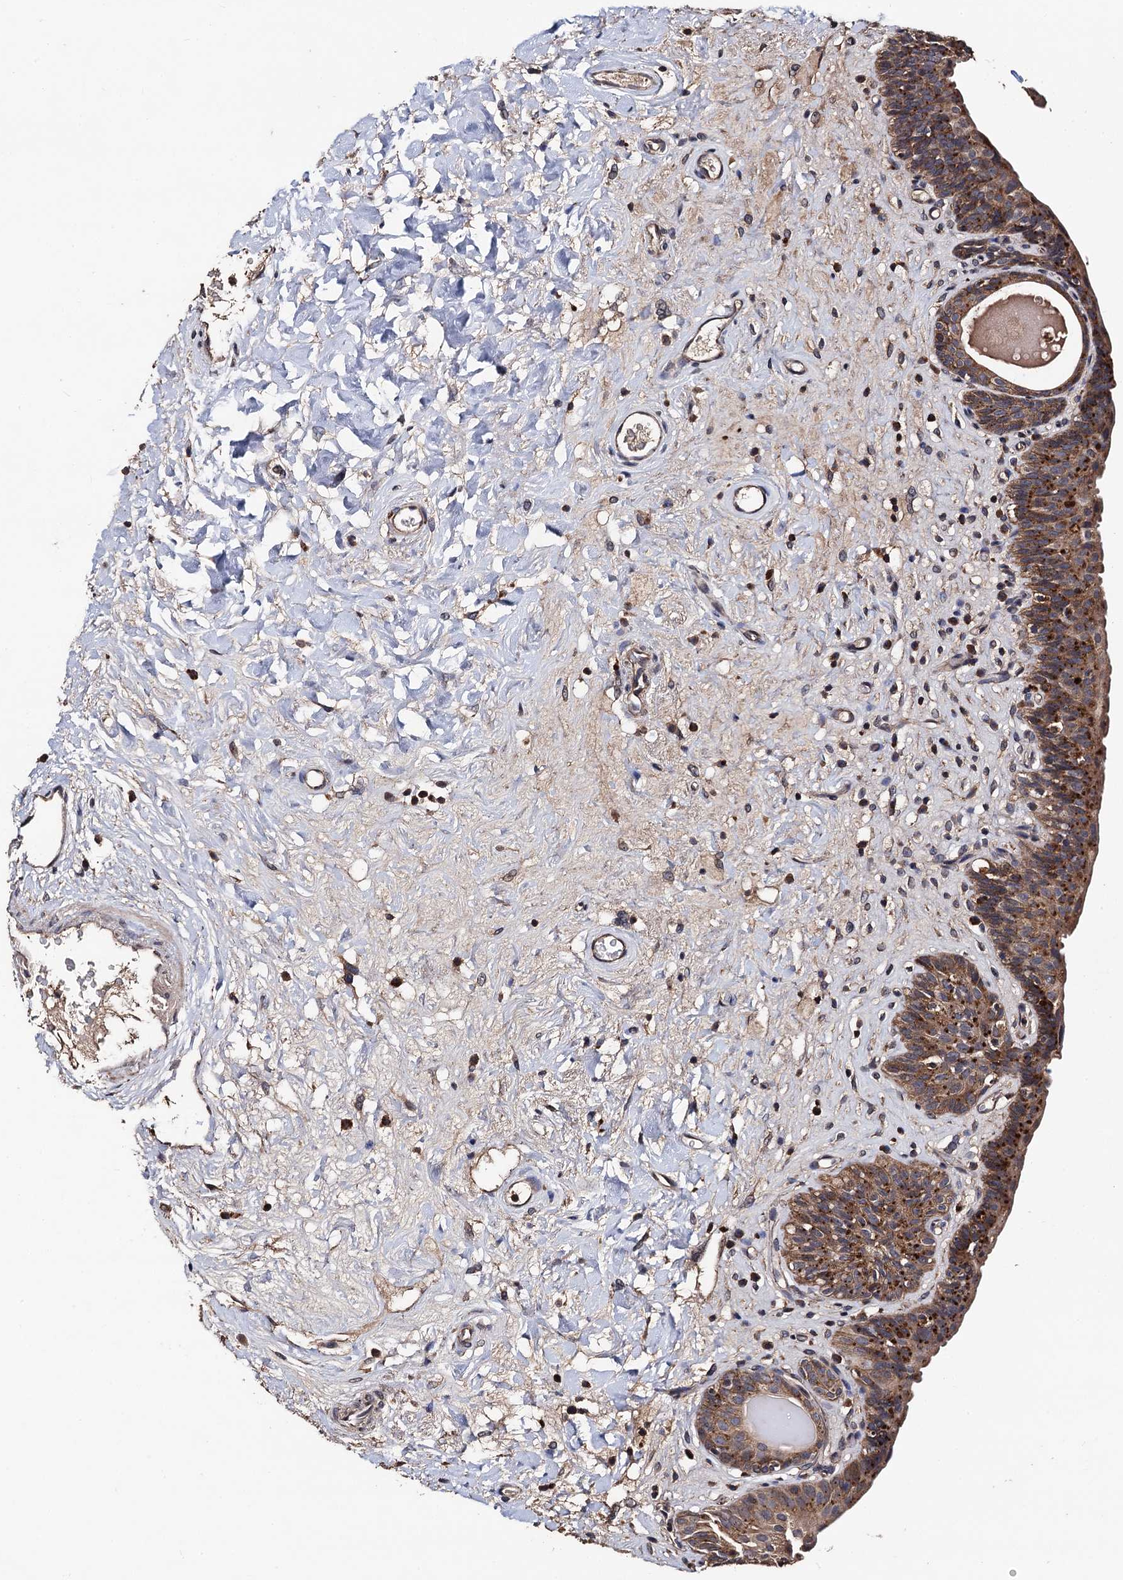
{"staining": {"intensity": "moderate", "quantity": ">75%", "location": "cytoplasmic/membranous"}, "tissue": "urinary bladder", "cell_type": "Urothelial cells", "image_type": "normal", "snomed": [{"axis": "morphology", "description": "Normal tissue, NOS"}, {"axis": "topography", "description": "Urinary bladder"}], "caption": "About >75% of urothelial cells in benign urinary bladder exhibit moderate cytoplasmic/membranous protein positivity as visualized by brown immunohistochemical staining.", "gene": "PPTC7", "patient": {"sex": "male", "age": 83}}